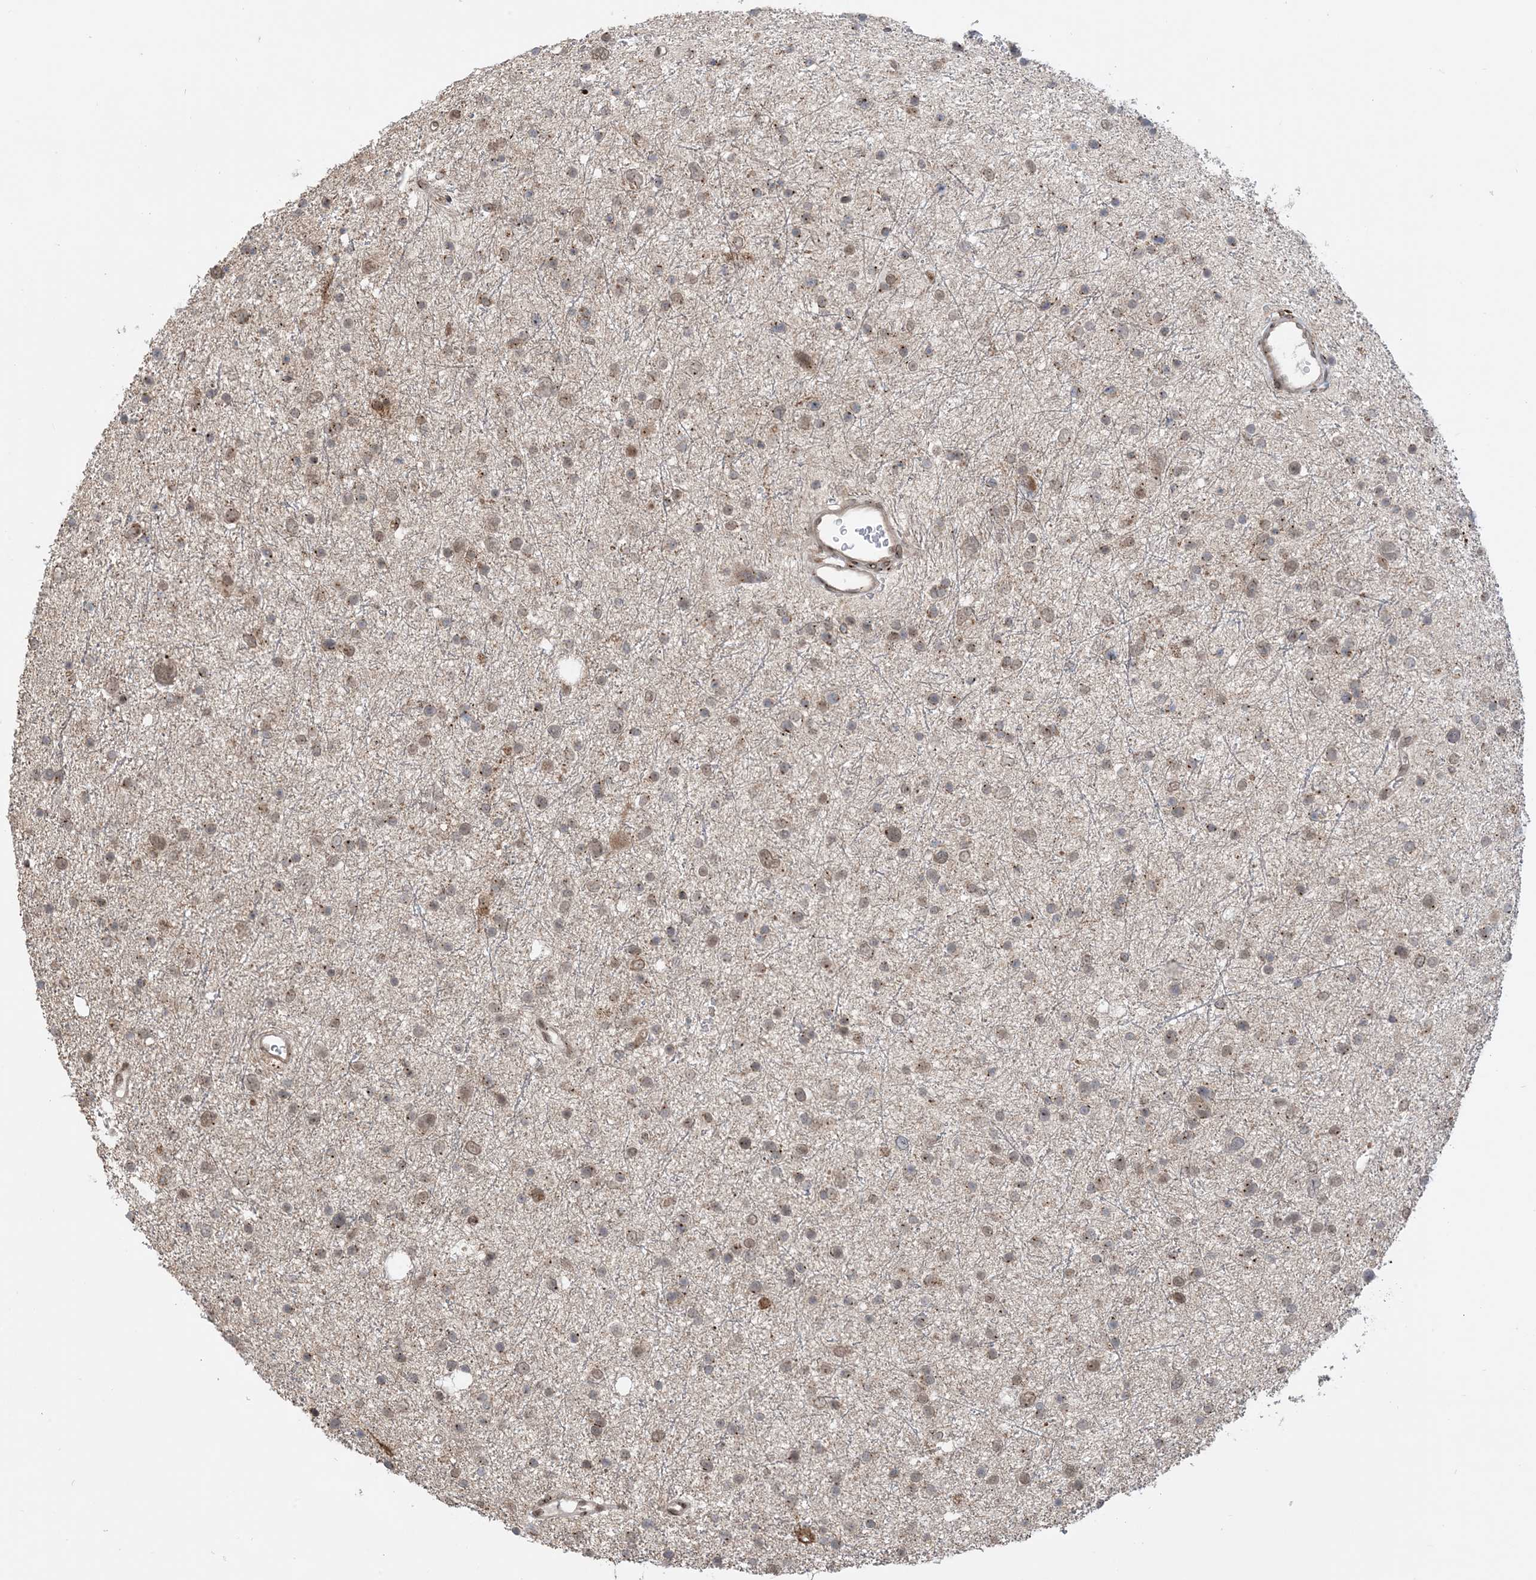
{"staining": {"intensity": "weak", "quantity": "25%-75%", "location": "cytoplasmic/membranous"}, "tissue": "glioma", "cell_type": "Tumor cells", "image_type": "cancer", "snomed": [{"axis": "morphology", "description": "Glioma, malignant, Low grade"}, {"axis": "topography", "description": "Brain"}], "caption": "A photomicrograph showing weak cytoplasmic/membranous positivity in approximately 25%-75% of tumor cells in malignant low-grade glioma, as visualized by brown immunohistochemical staining.", "gene": "CASP4", "patient": {"sex": "female", "age": 37}}